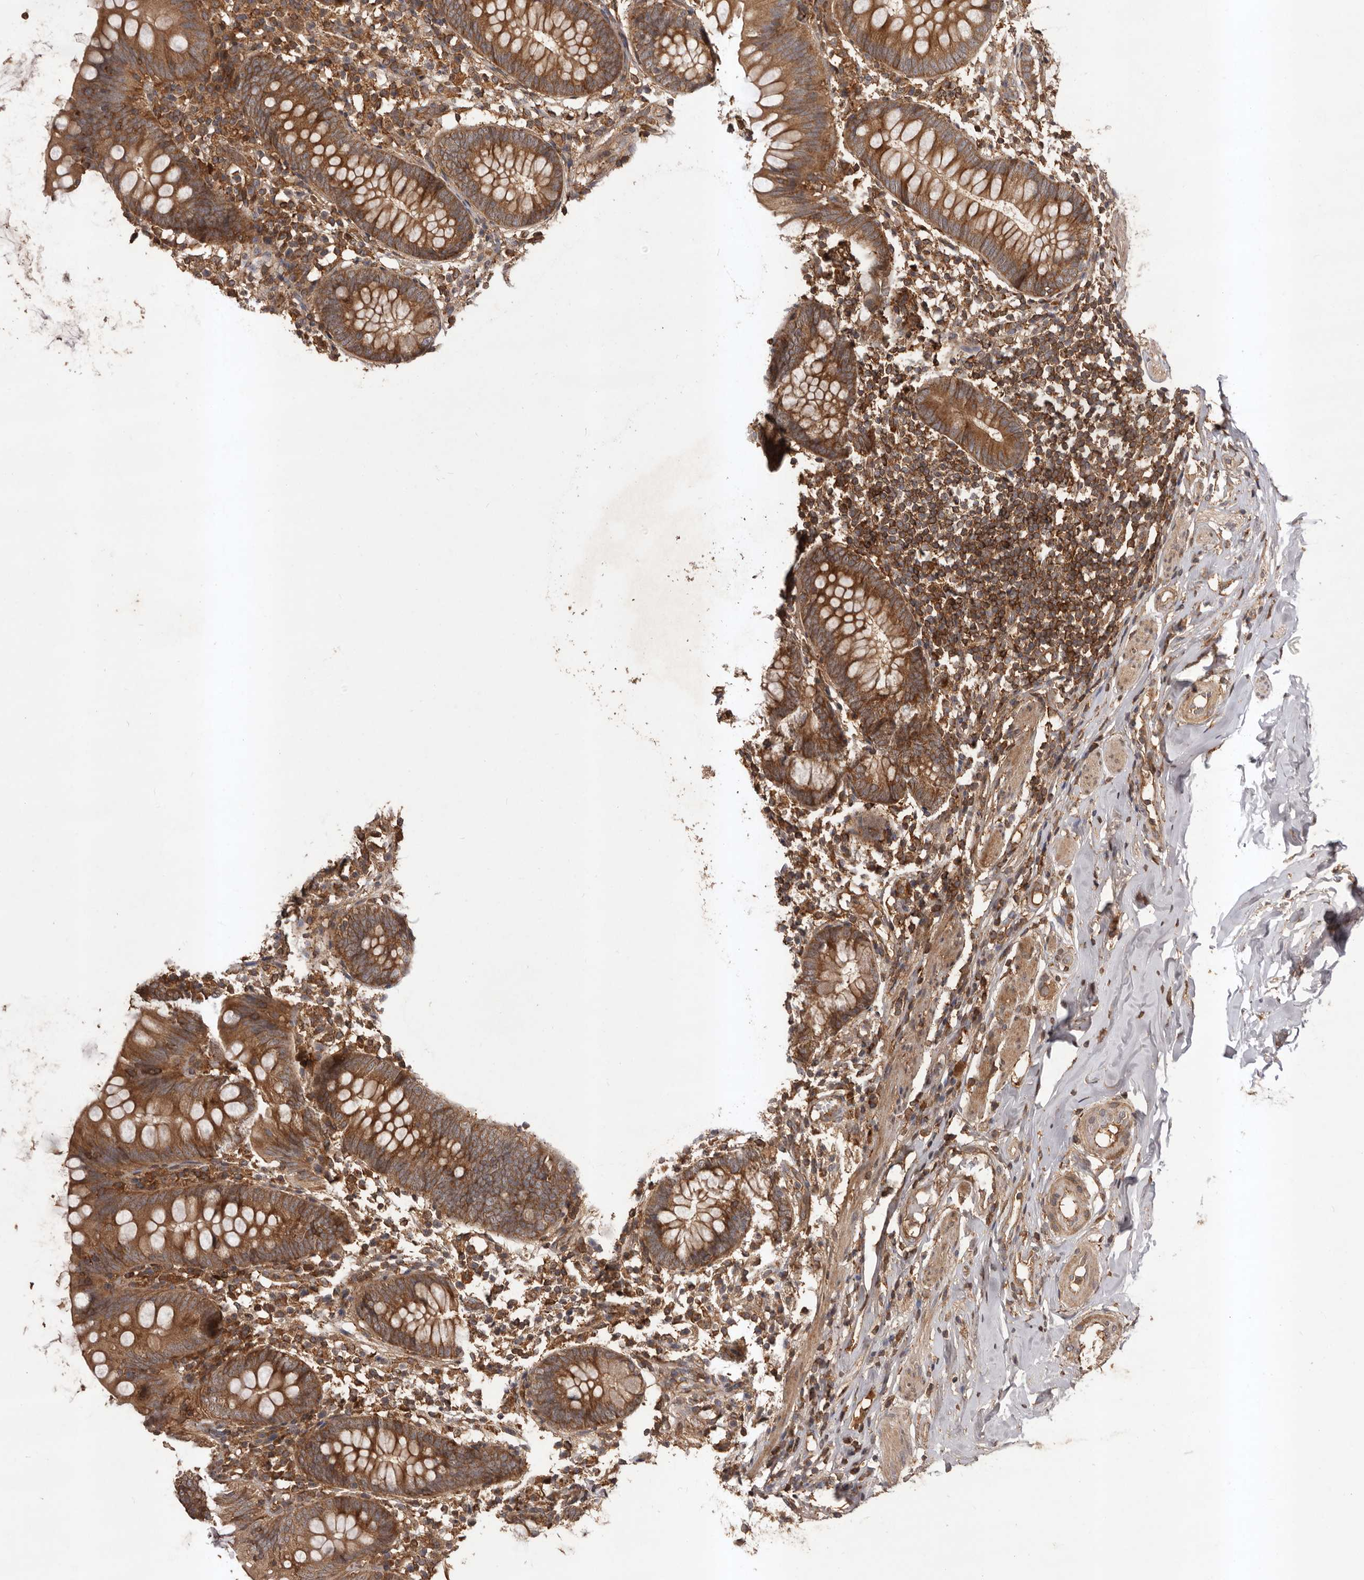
{"staining": {"intensity": "moderate", "quantity": ">75%", "location": "cytoplasmic/membranous"}, "tissue": "appendix", "cell_type": "Glandular cells", "image_type": "normal", "snomed": [{"axis": "morphology", "description": "Normal tissue, NOS"}, {"axis": "topography", "description": "Appendix"}], "caption": "Moderate cytoplasmic/membranous protein positivity is seen in approximately >75% of glandular cells in appendix. The protein of interest is shown in brown color, while the nuclei are stained blue.", "gene": "SLC22A3", "patient": {"sex": "female", "age": 62}}